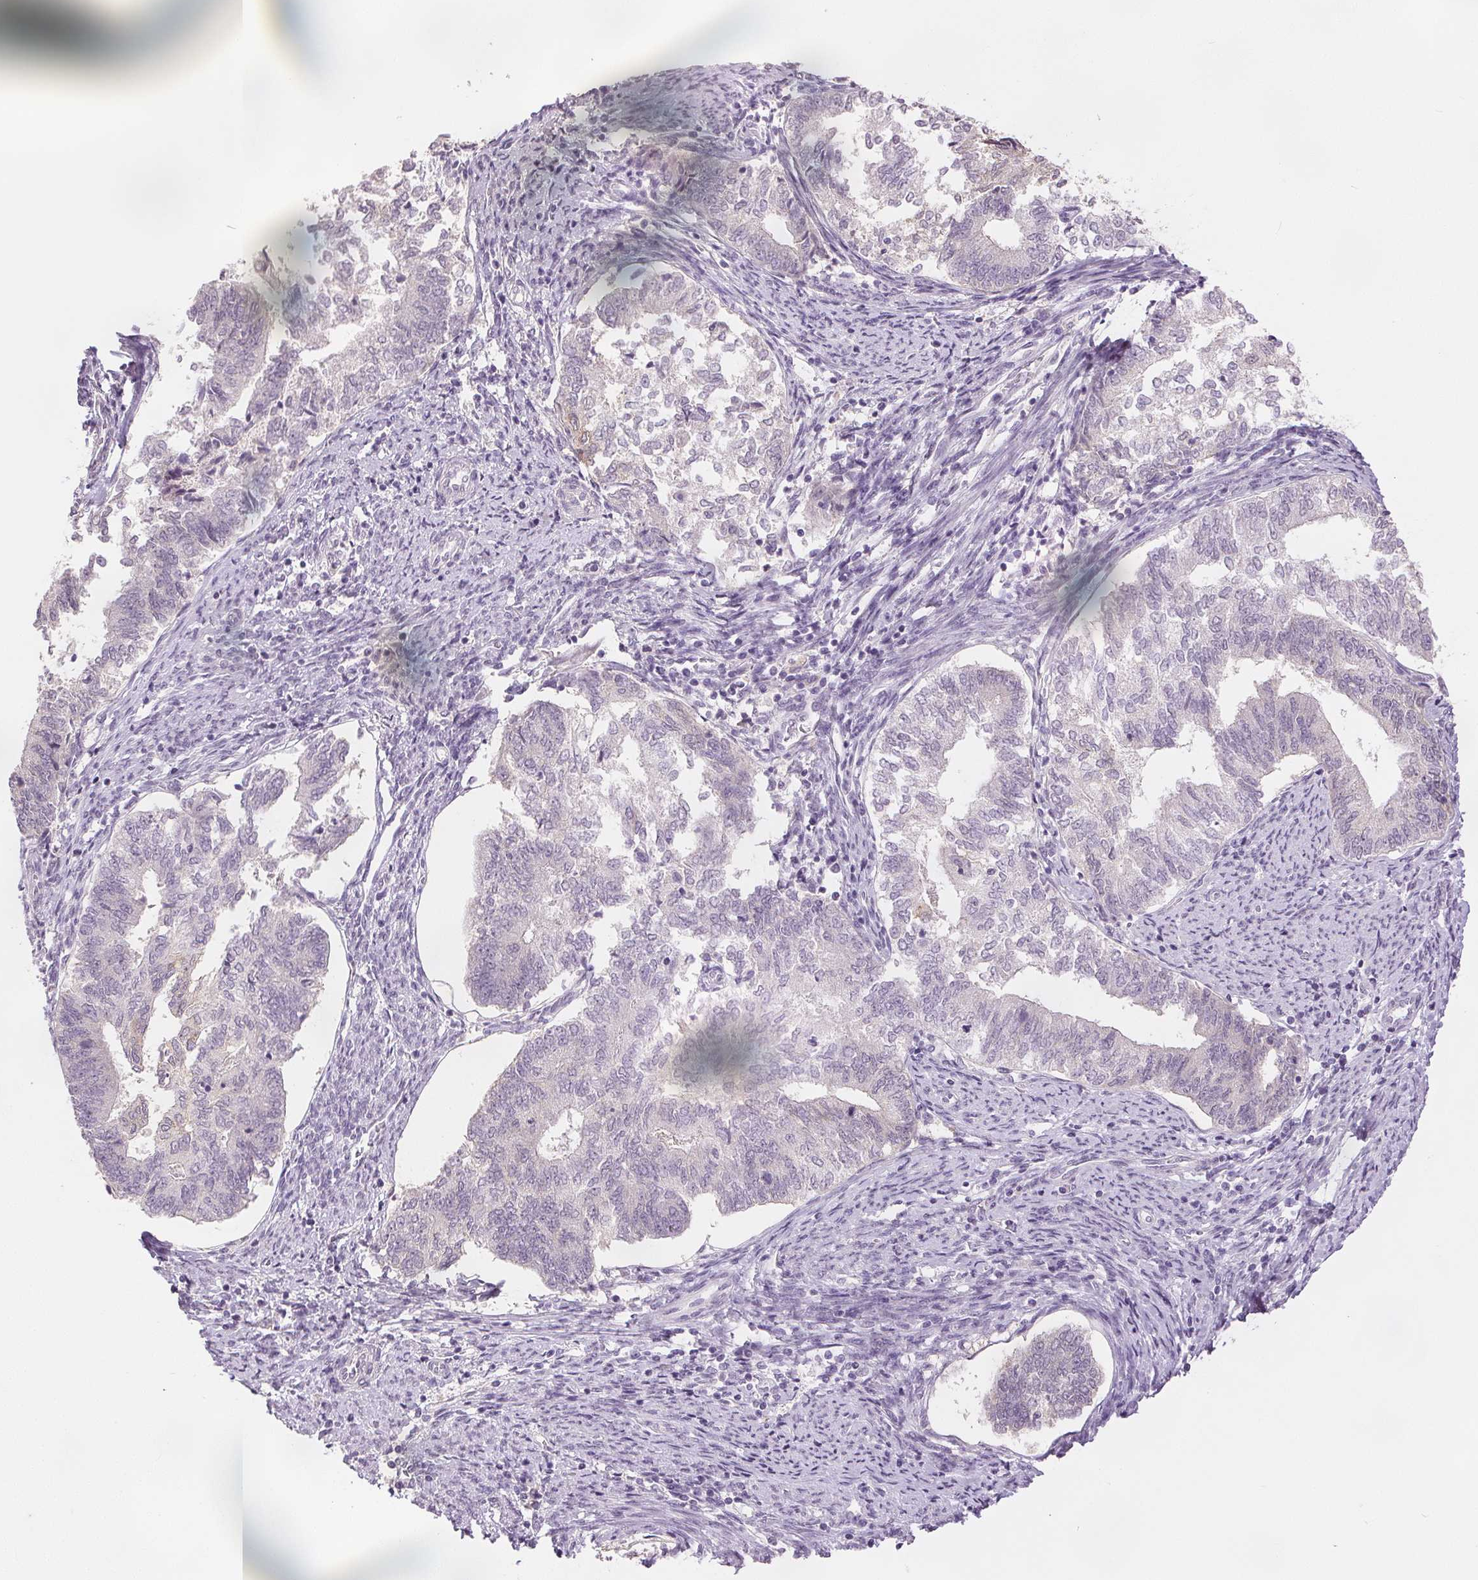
{"staining": {"intensity": "negative", "quantity": "none", "location": "none"}, "tissue": "endometrial cancer", "cell_type": "Tumor cells", "image_type": "cancer", "snomed": [{"axis": "morphology", "description": "Adenocarcinoma, NOS"}, {"axis": "topography", "description": "Endometrium"}], "caption": "Endometrial cancer was stained to show a protein in brown. There is no significant positivity in tumor cells. The staining is performed using DAB (3,3'-diaminobenzidine) brown chromogen with nuclei counter-stained in using hematoxylin.", "gene": "CA12", "patient": {"sex": "female", "age": 65}}